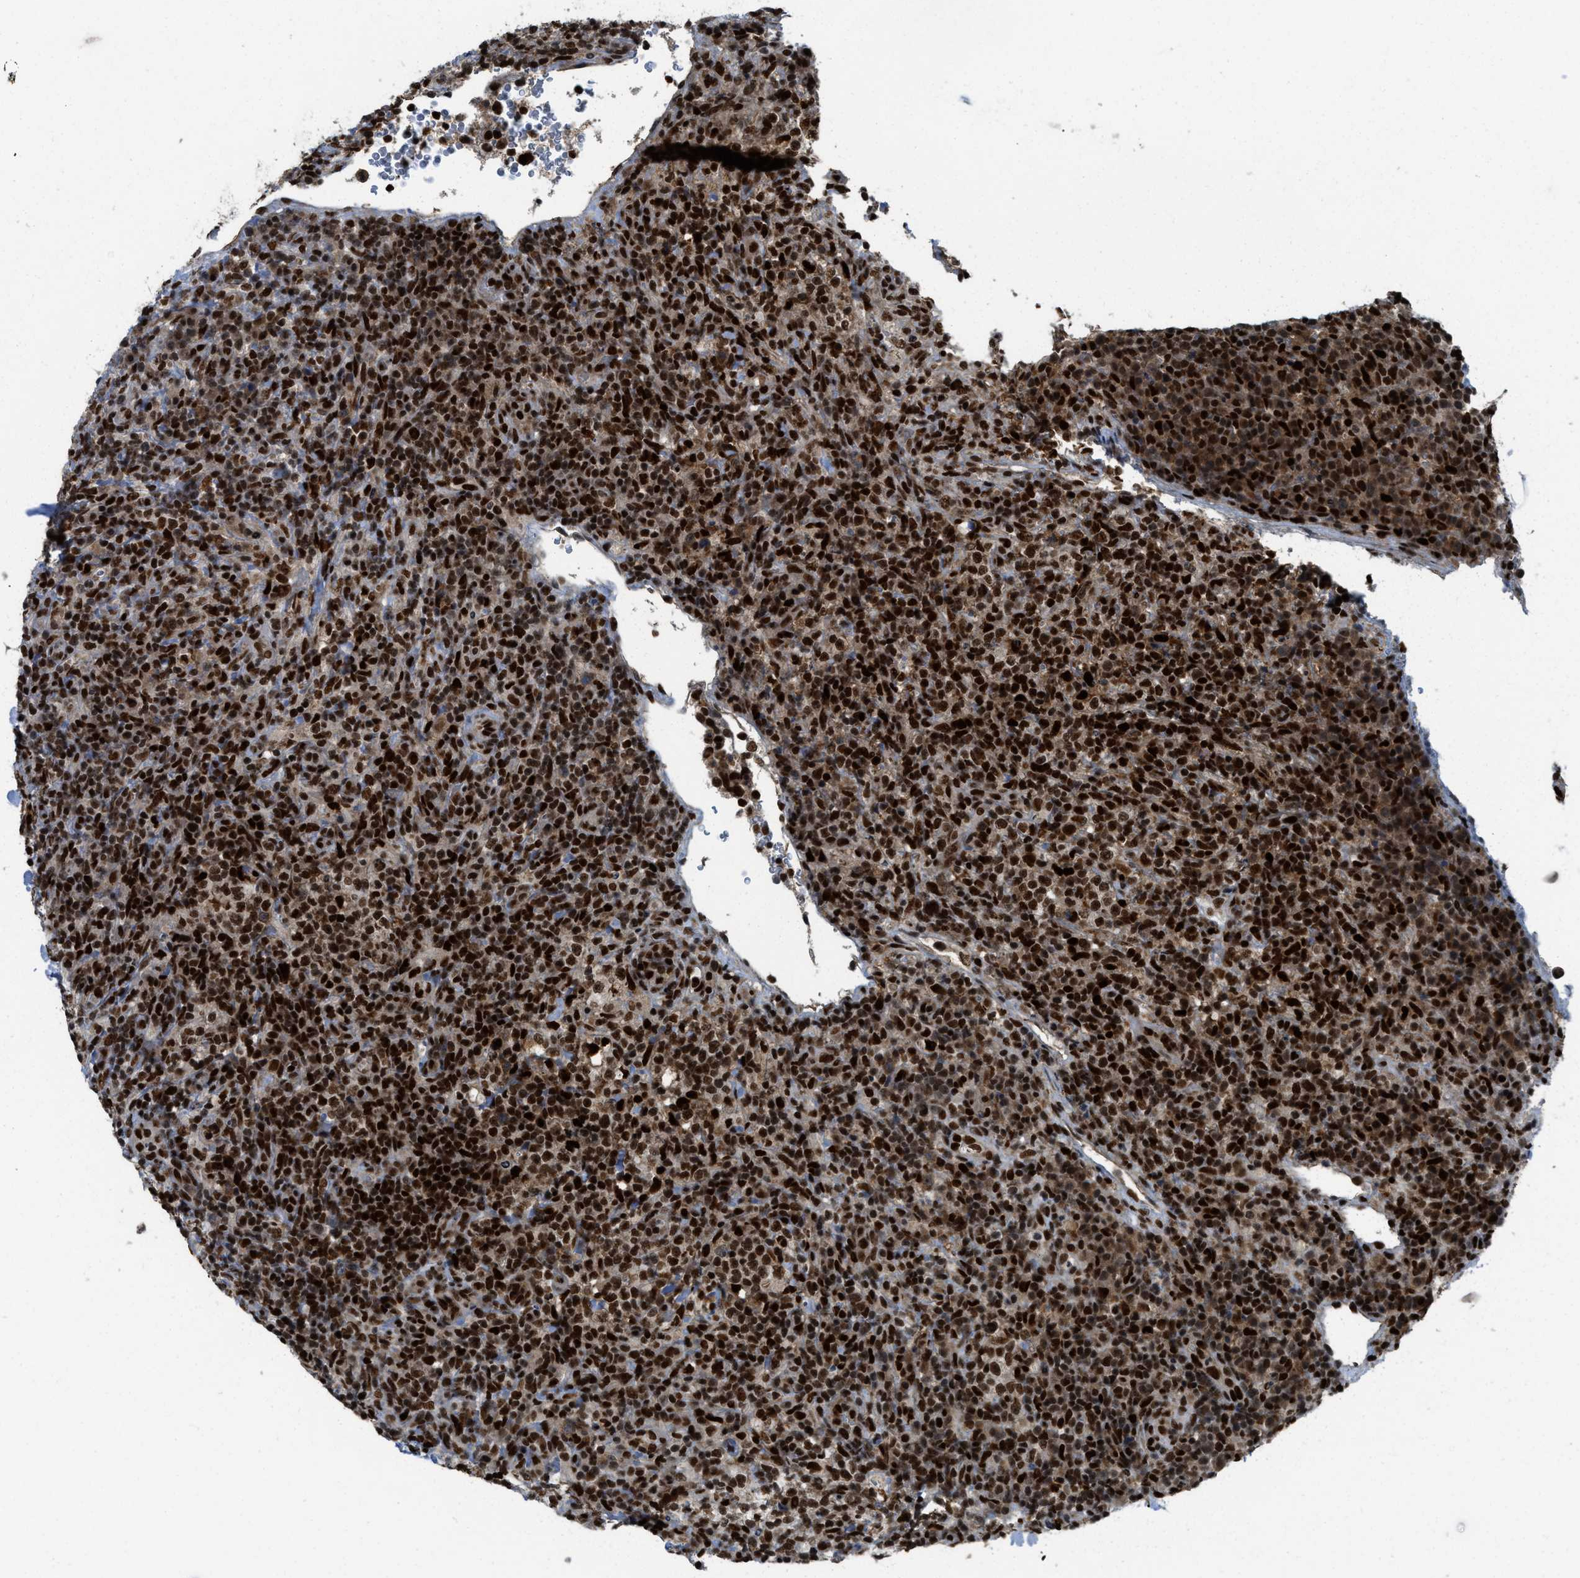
{"staining": {"intensity": "strong", "quantity": ">75%", "location": "nuclear"}, "tissue": "lymphoma", "cell_type": "Tumor cells", "image_type": "cancer", "snomed": [{"axis": "morphology", "description": "Malignant lymphoma, non-Hodgkin's type, High grade"}, {"axis": "topography", "description": "Lymph node"}], "caption": "DAB (3,3'-diaminobenzidine) immunohistochemical staining of human lymphoma demonstrates strong nuclear protein staining in about >75% of tumor cells. Immunohistochemistry stains the protein of interest in brown and the nuclei are stained blue.", "gene": "RFX5", "patient": {"sex": "female", "age": 76}}